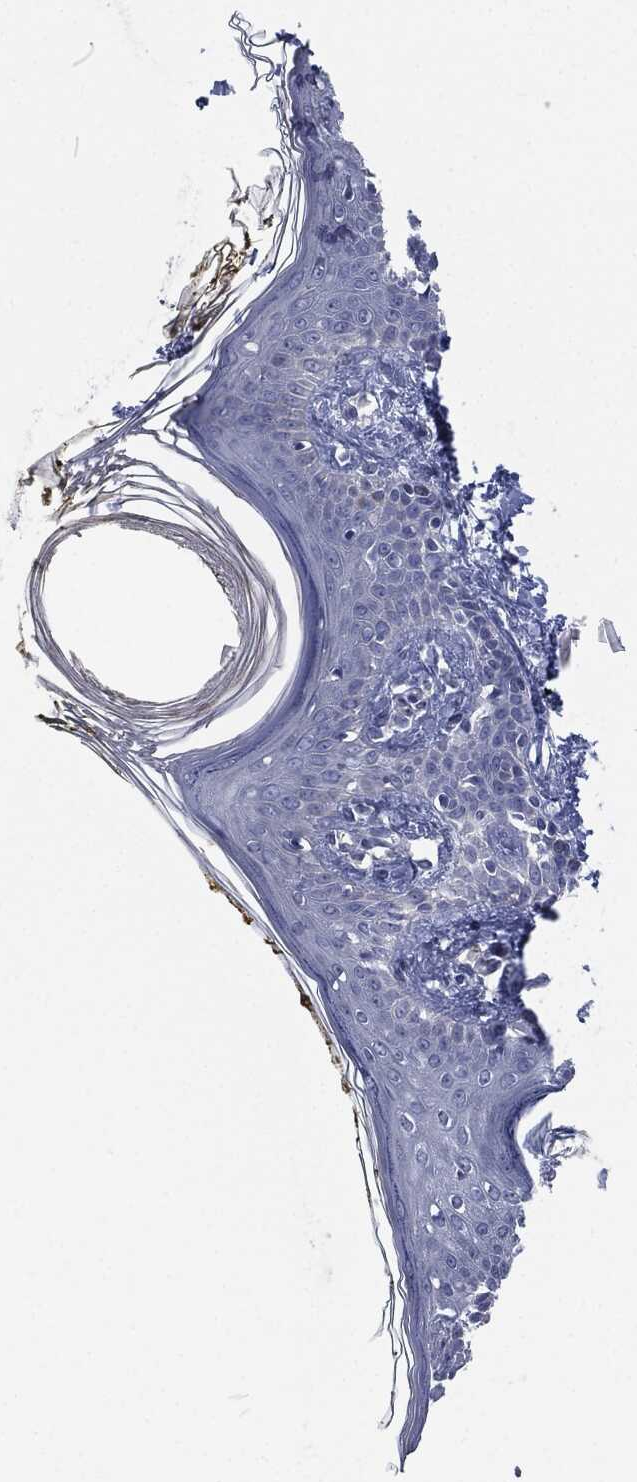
{"staining": {"intensity": "negative", "quantity": "none", "location": "none"}, "tissue": "skin", "cell_type": "Fibroblasts", "image_type": "normal", "snomed": [{"axis": "morphology", "description": "Normal tissue, NOS"}, {"axis": "topography", "description": "Skin"}], "caption": "IHC photomicrograph of normal skin: human skin stained with DAB exhibits no significant protein expression in fibroblasts.", "gene": "MPO", "patient": {"sex": "male", "age": 76}}